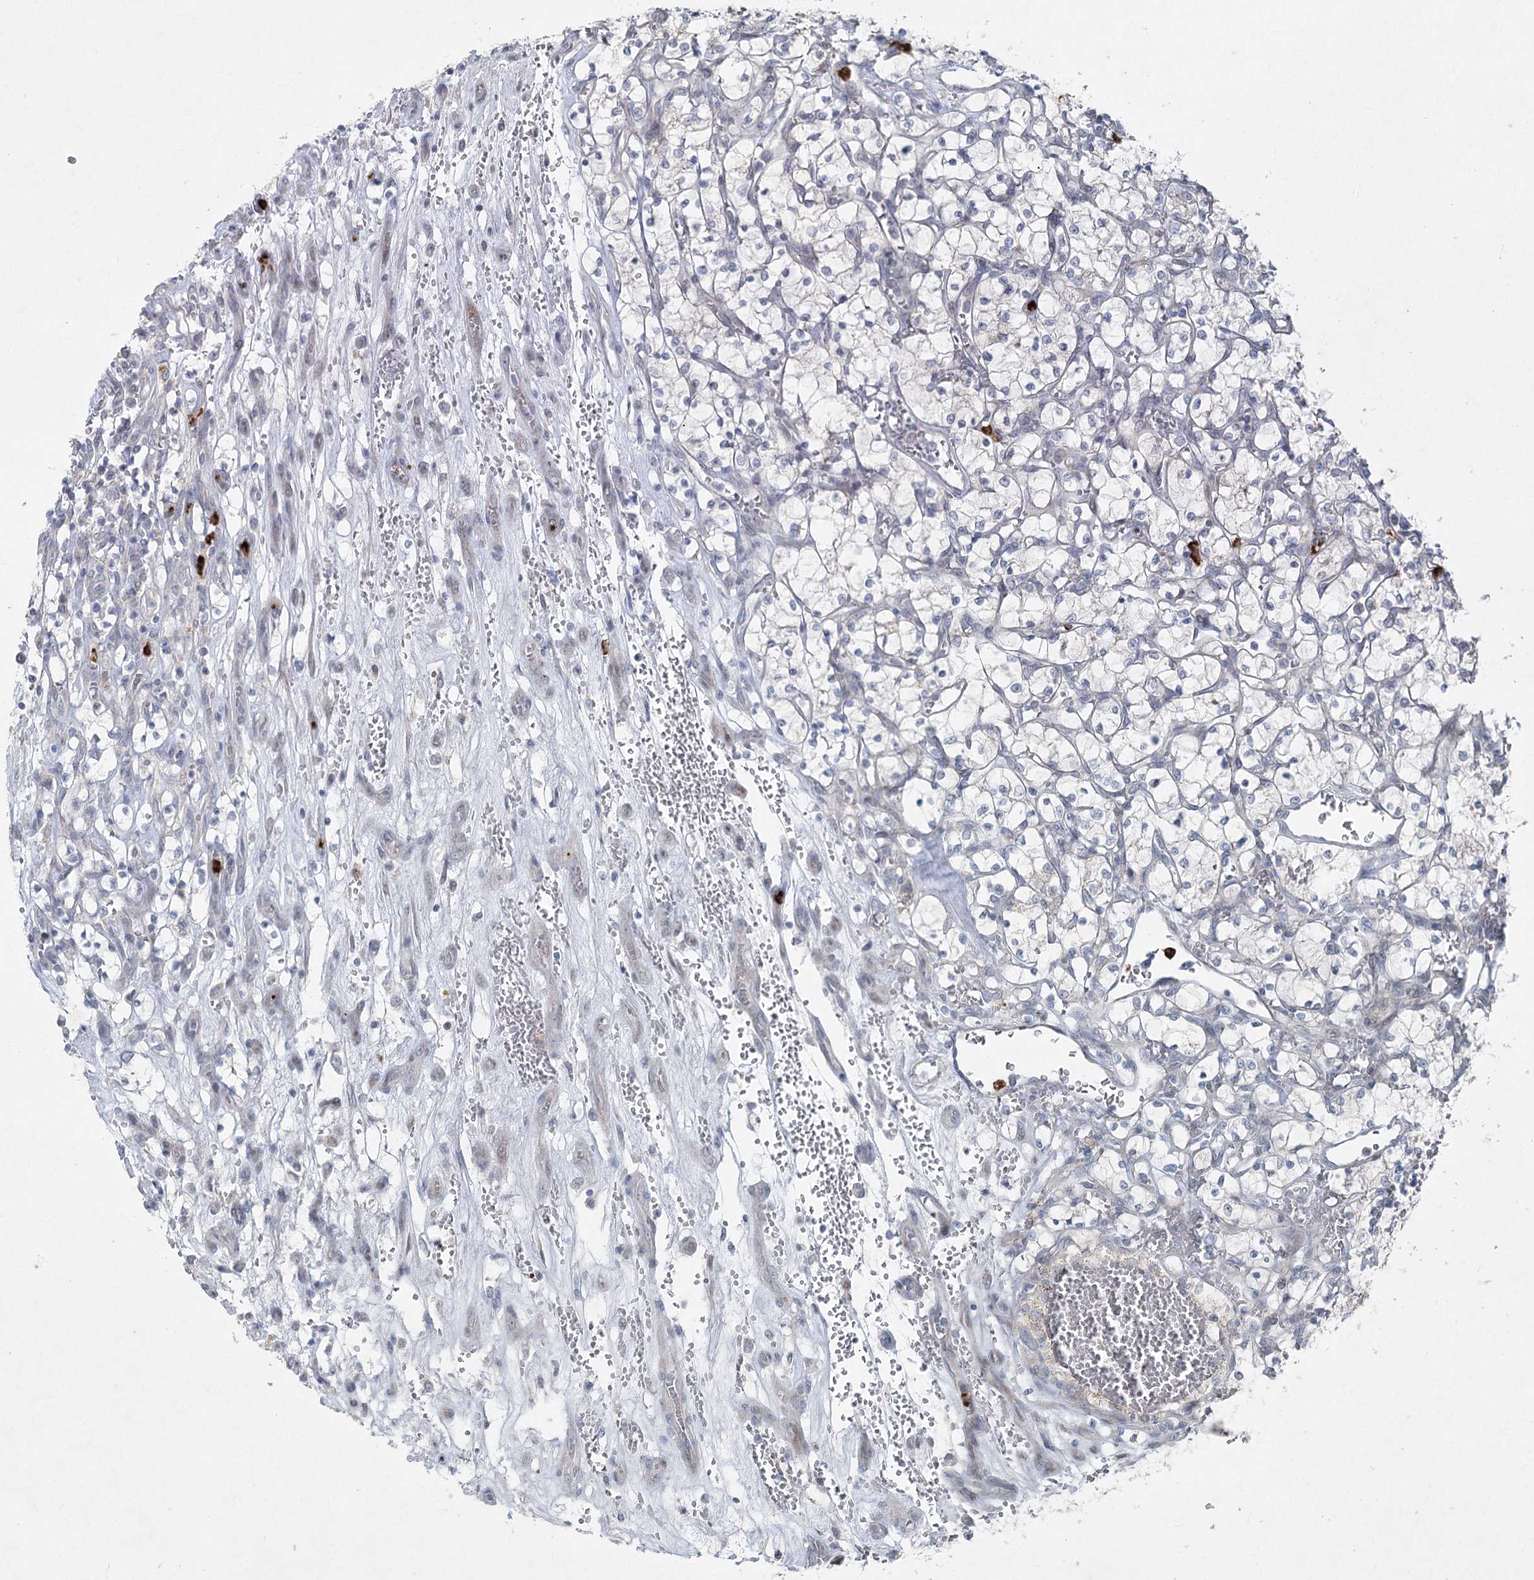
{"staining": {"intensity": "negative", "quantity": "none", "location": "none"}, "tissue": "renal cancer", "cell_type": "Tumor cells", "image_type": "cancer", "snomed": [{"axis": "morphology", "description": "Adenocarcinoma, NOS"}, {"axis": "topography", "description": "Kidney"}], "caption": "Human renal adenocarcinoma stained for a protein using immunohistochemistry (IHC) exhibits no expression in tumor cells.", "gene": "PLA2G12A", "patient": {"sex": "female", "age": 69}}